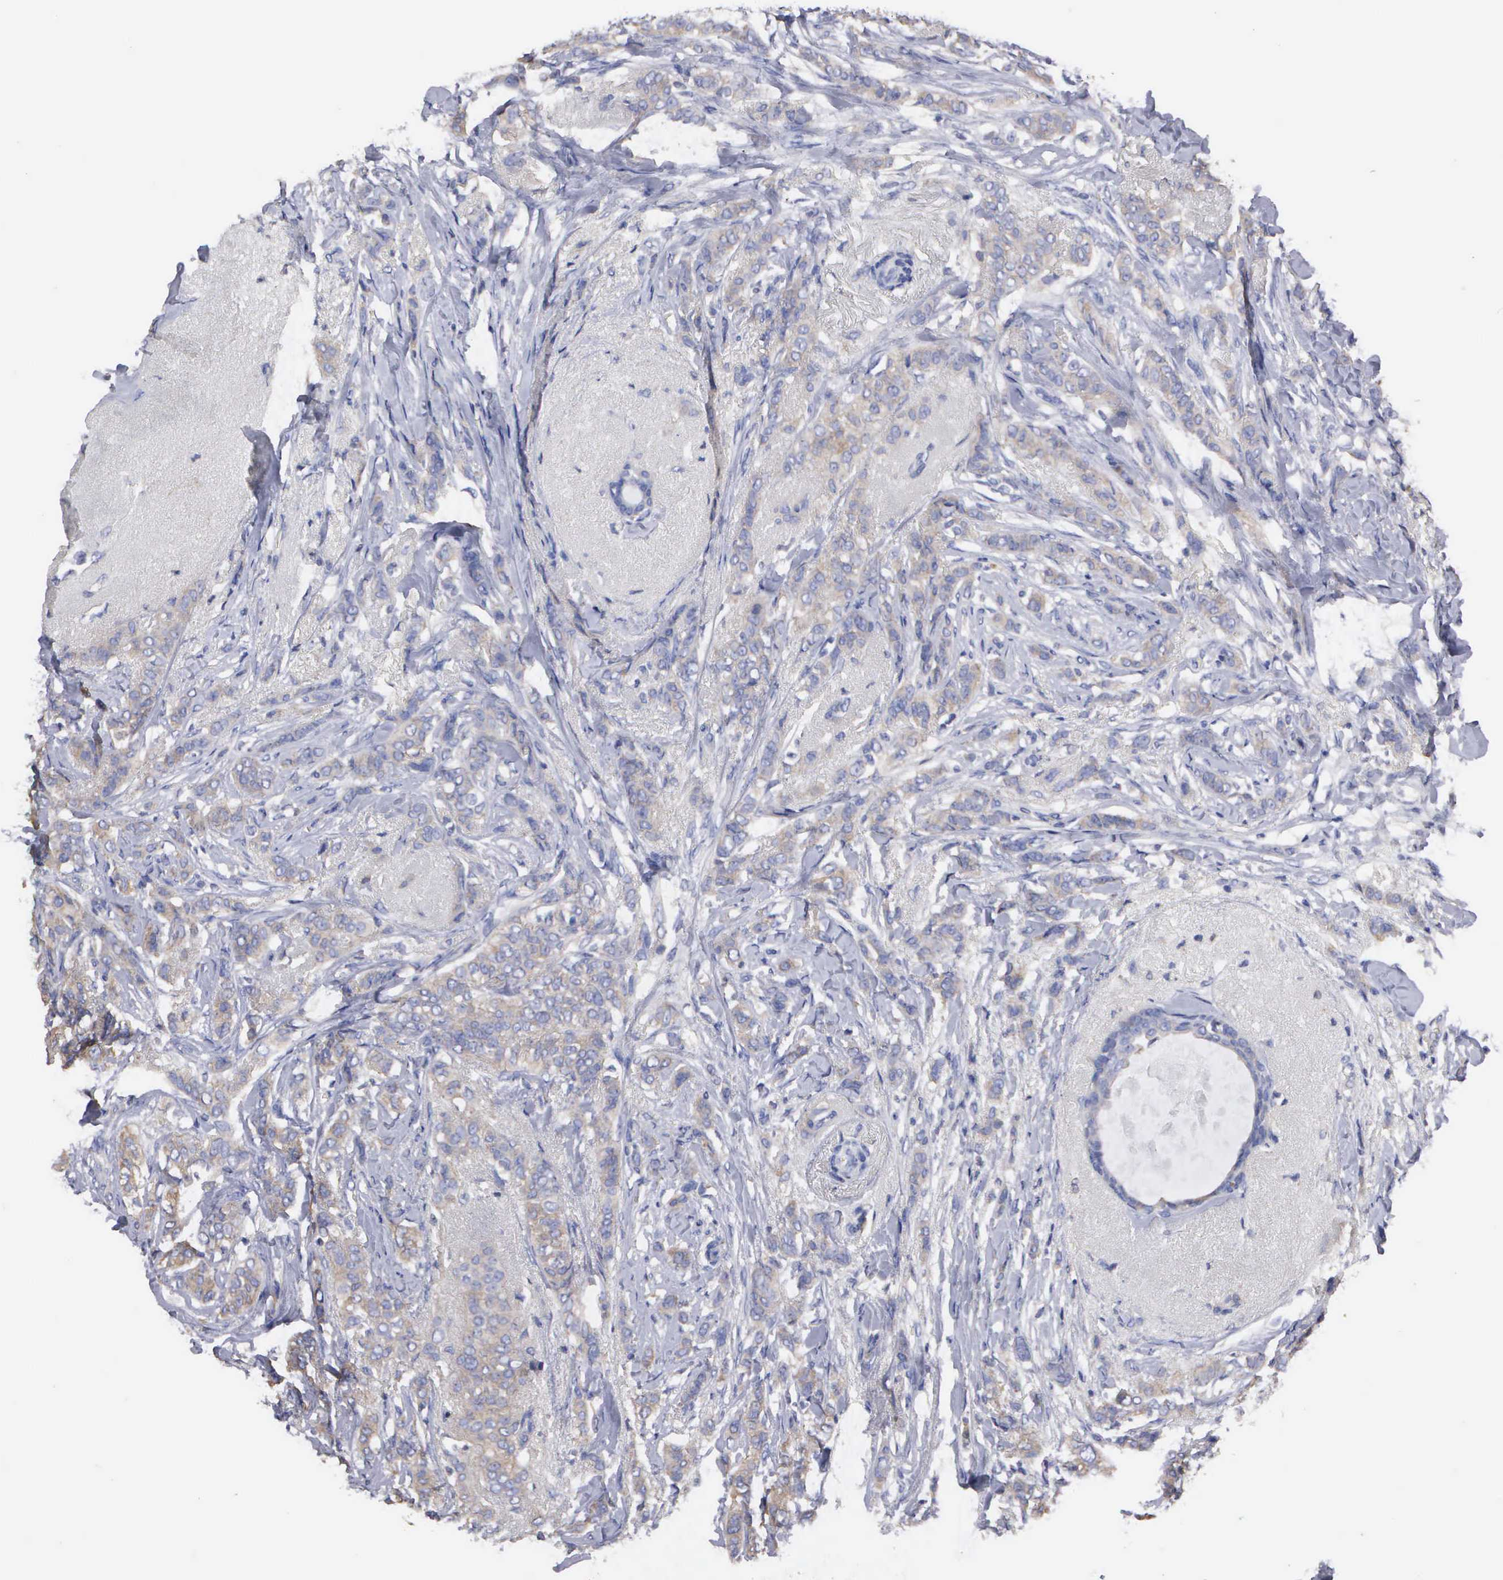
{"staining": {"intensity": "weak", "quantity": "25%-75%", "location": "cytoplasmic/membranous"}, "tissue": "breast cancer", "cell_type": "Tumor cells", "image_type": "cancer", "snomed": [{"axis": "morphology", "description": "Lobular carcinoma"}, {"axis": "topography", "description": "Breast"}], "caption": "DAB immunohistochemical staining of breast cancer (lobular carcinoma) exhibits weak cytoplasmic/membranous protein positivity in about 25%-75% of tumor cells.", "gene": "G6PD", "patient": {"sex": "female", "age": 55}}